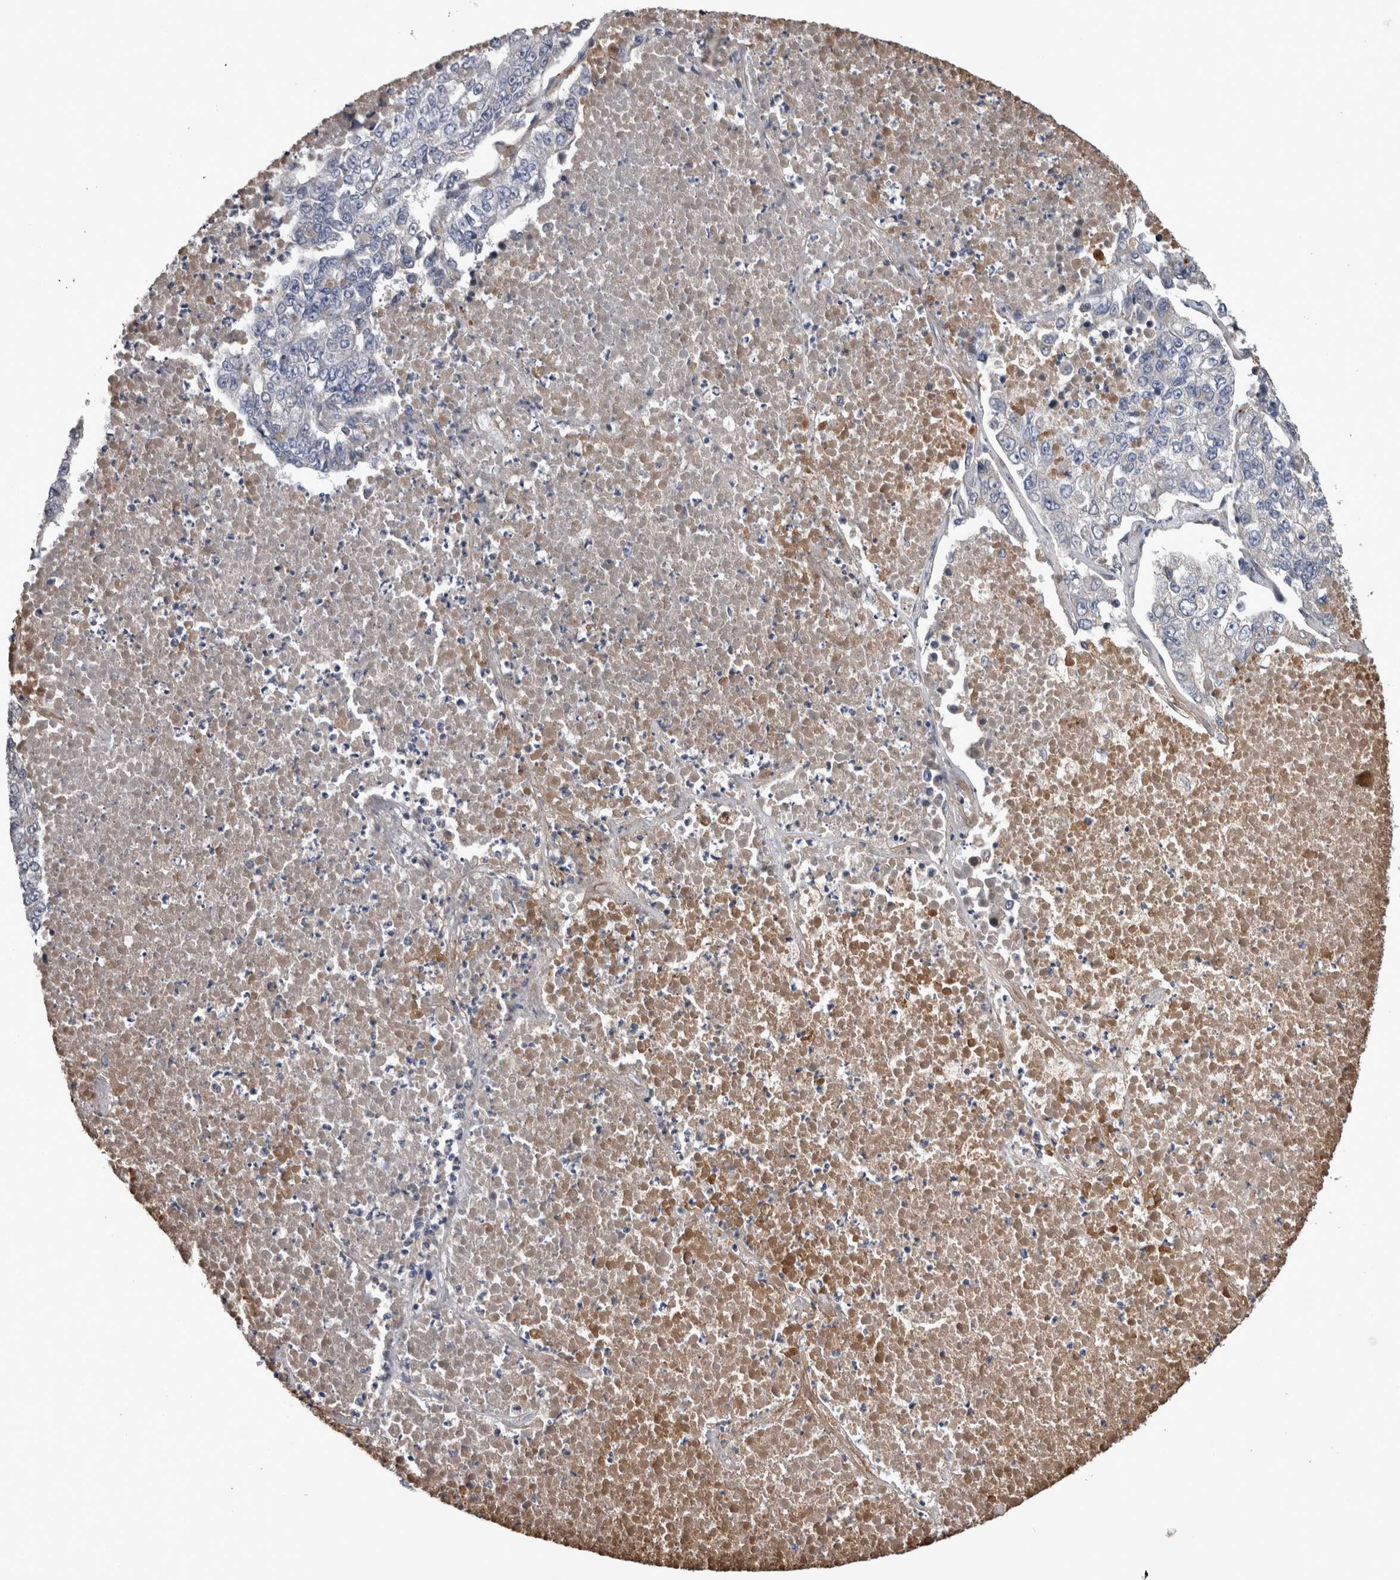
{"staining": {"intensity": "negative", "quantity": "none", "location": "none"}, "tissue": "lung cancer", "cell_type": "Tumor cells", "image_type": "cancer", "snomed": [{"axis": "morphology", "description": "Adenocarcinoma, NOS"}, {"axis": "topography", "description": "Lung"}], "caption": "IHC of human lung adenocarcinoma reveals no positivity in tumor cells.", "gene": "STC1", "patient": {"sex": "male", "age": 49}}